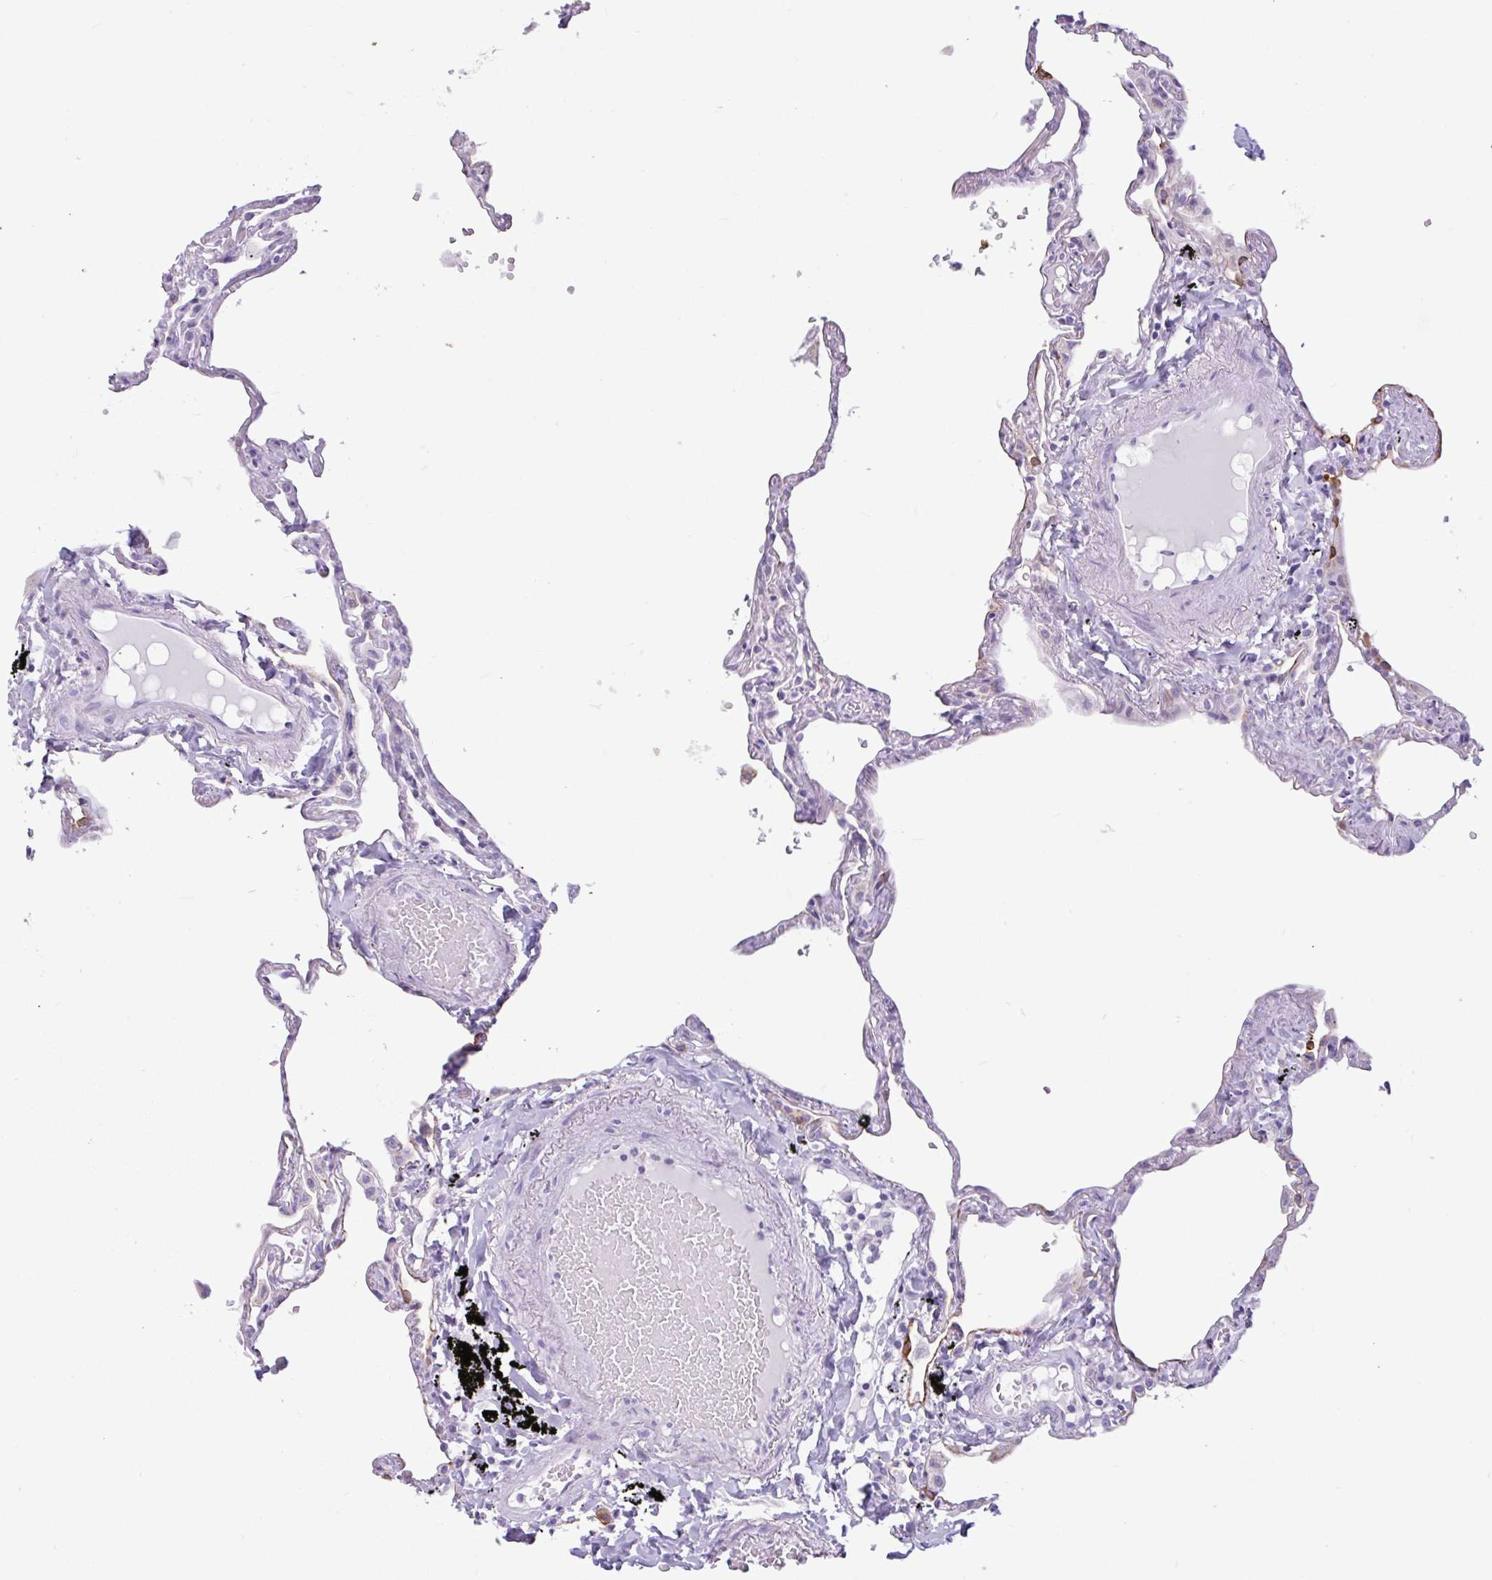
{"staining": {"intensity": "moderate", "quantity": "<25%", "location": "cytoplasmic/membranous"}, "tissue": "lung", "cell_type": "Alveolar cells", "image_type": "normal", "snomed": [{"axis": "morphology", "description": "Normal tissue, NOS"}, {"axis": "topography", "description": "Lung"}], "caption": "Lung stained with a brown dye demonstrates moderate cytoplasmic/membranous positive positivity in about <25% of alveolar cells.", "gene": "CTSE", "patient": {"sex": "female", "age": 67}}